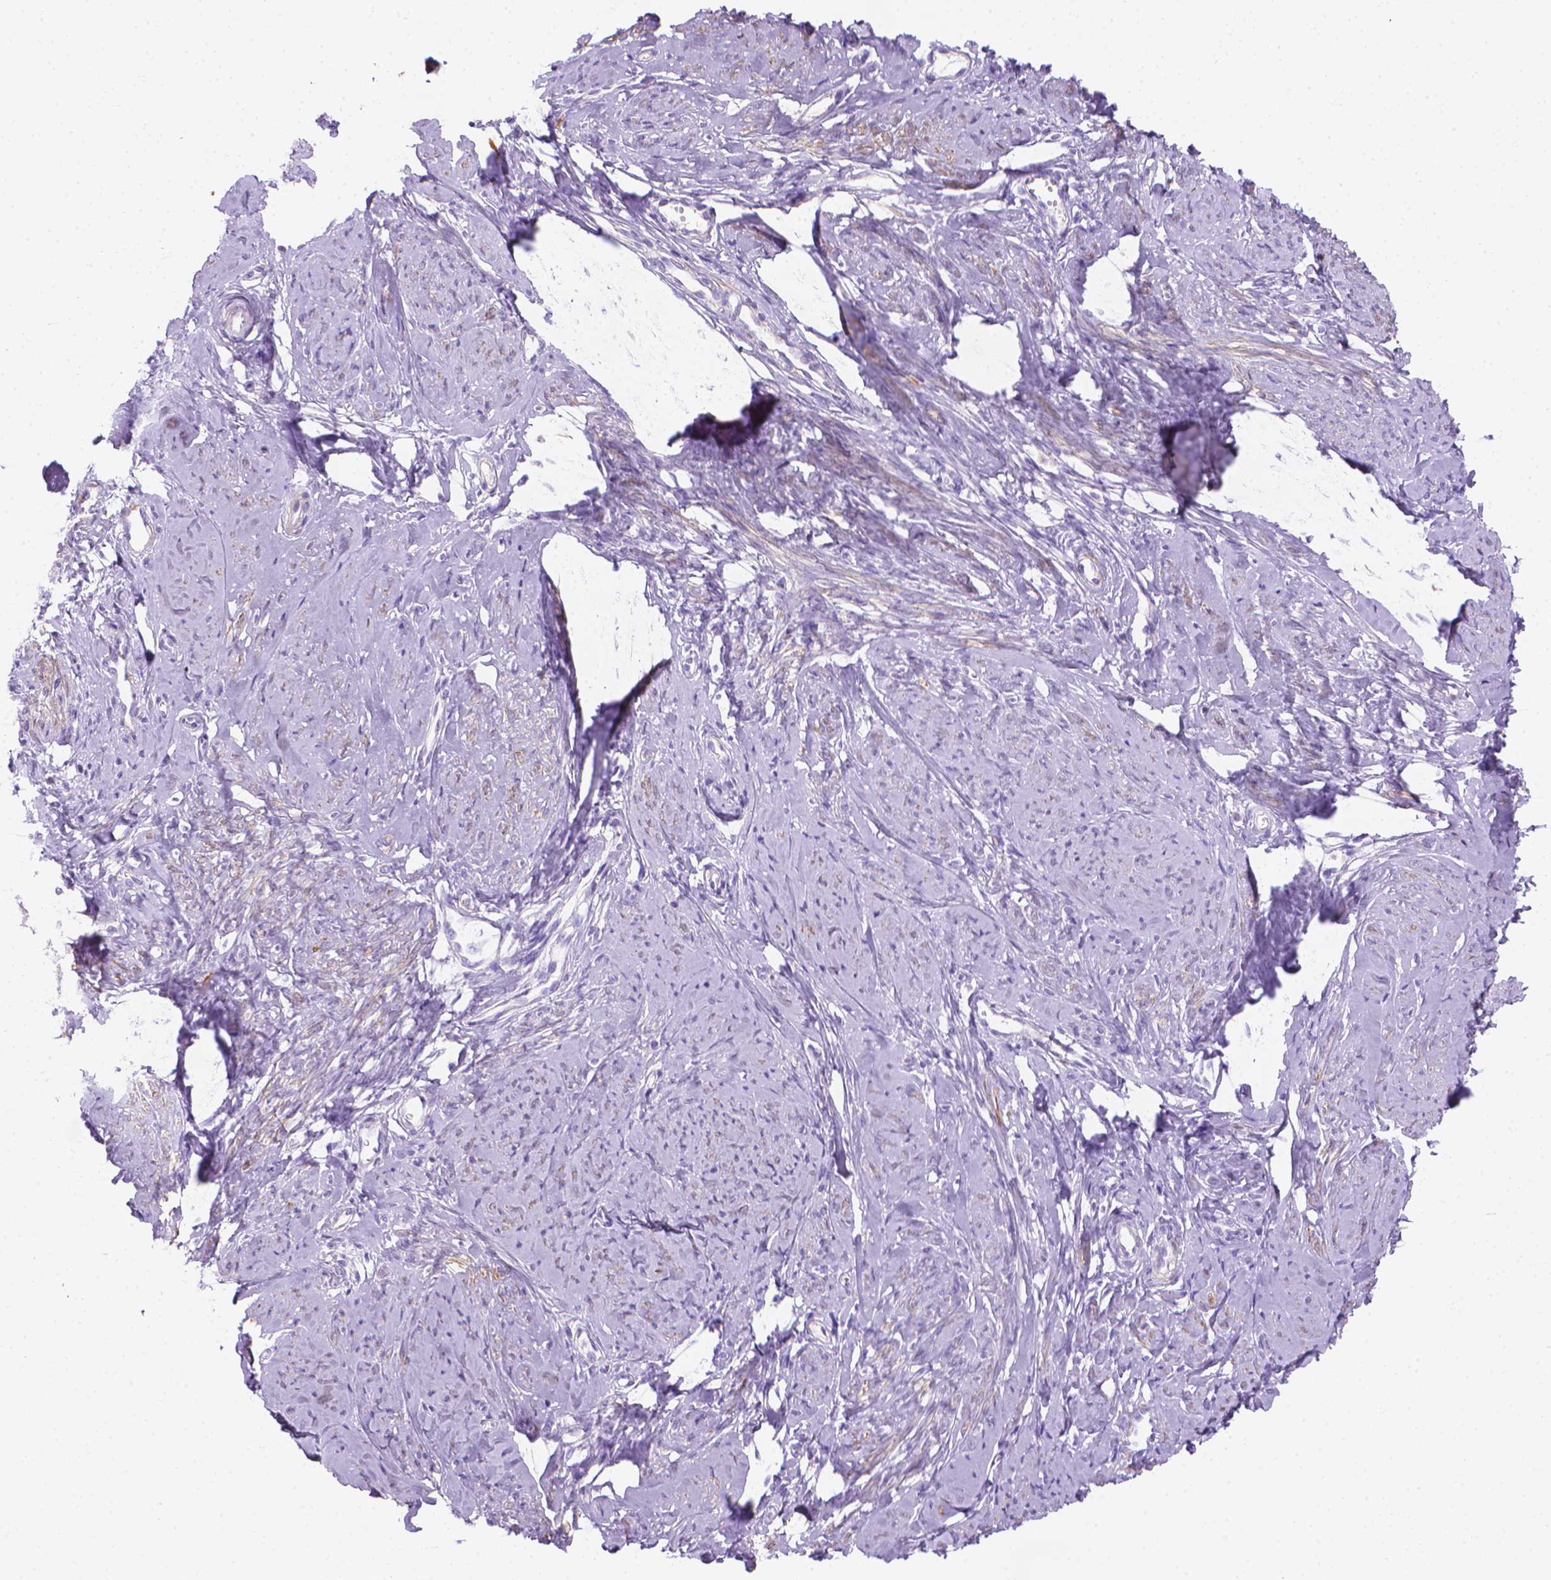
{"staining": {"intensity": "moderate", "quantity": "25%-75%", "location": "cytoplasmic/membranous"}, "tissue": "smooth muscle", "cell_type": "Smooth muscle cells", "image_type": "normal", "snomed": [{"axis": "morphology", "description": "Normal tissue, NOS"}, {"axis": "topography", "description": "Smooth muscle"}], "caption": "Immunohistochemistry micrograph of unremarkable smooth muscle stained for a protein (brown), which demonstrates medium levels of moderate cytoplasmic/membranous expression in about 25%-75% of smooth muscle cells.", "gene": "FASN", "patient": {"sex": "female", "age": 48}}